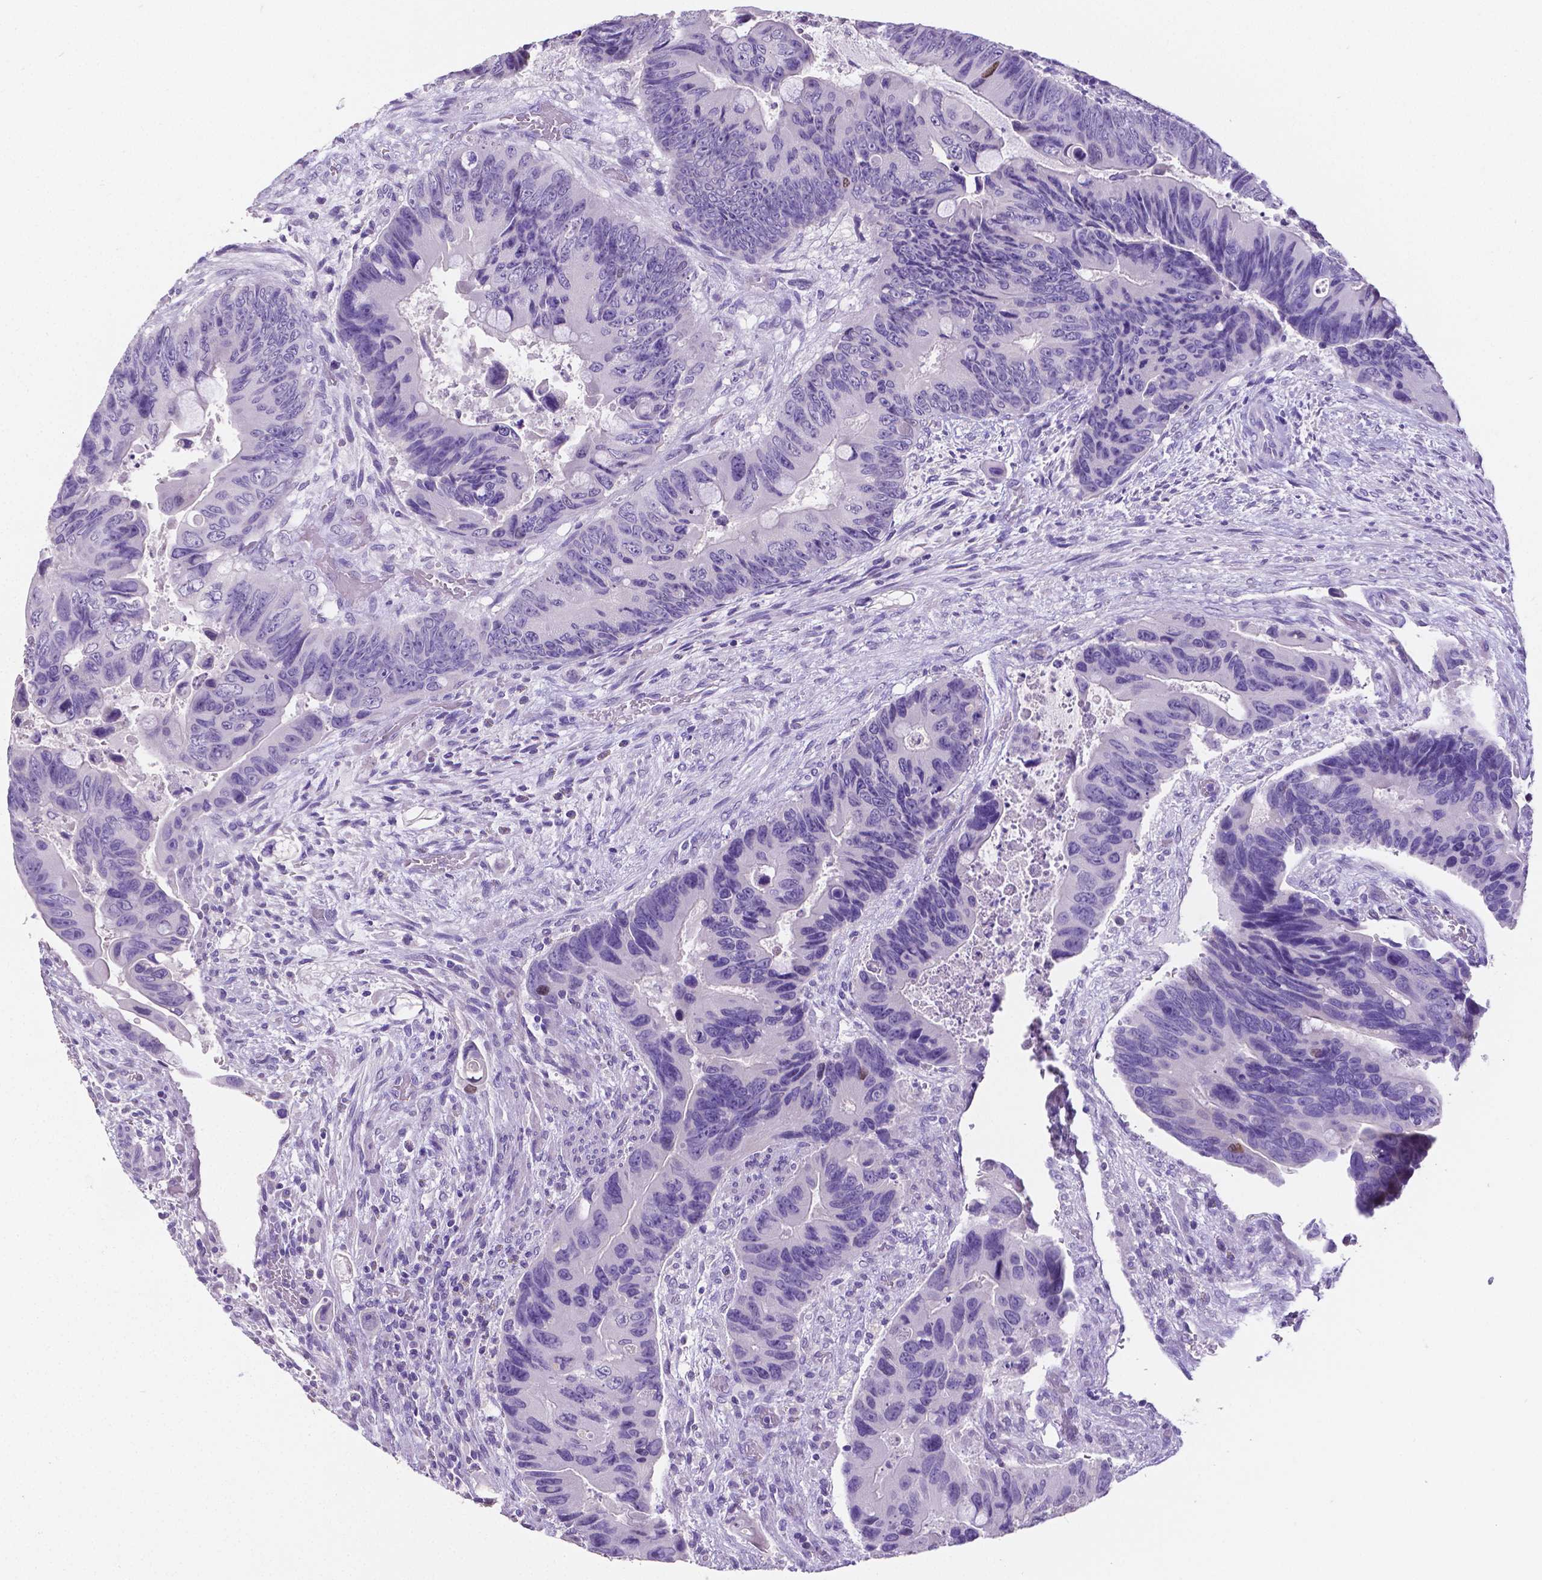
{"staining": {"intensity": "negative", "quantity": "none", "location": "none"}, "tissue": "colorectal cancer", "cell_type": "Tumor cells", "image_type": "cancer", "snomed": [{"axis": "morphology", "description": "Adenocarcinoma, NOS"}, {"axis": "topography", "description": "Rectum"}], "caption": "This is an IHC image of colorectal cancer. There is no expression in tumor cells.", "gene": "SATB2", "patient": {"sex": "male", "age": 63}}